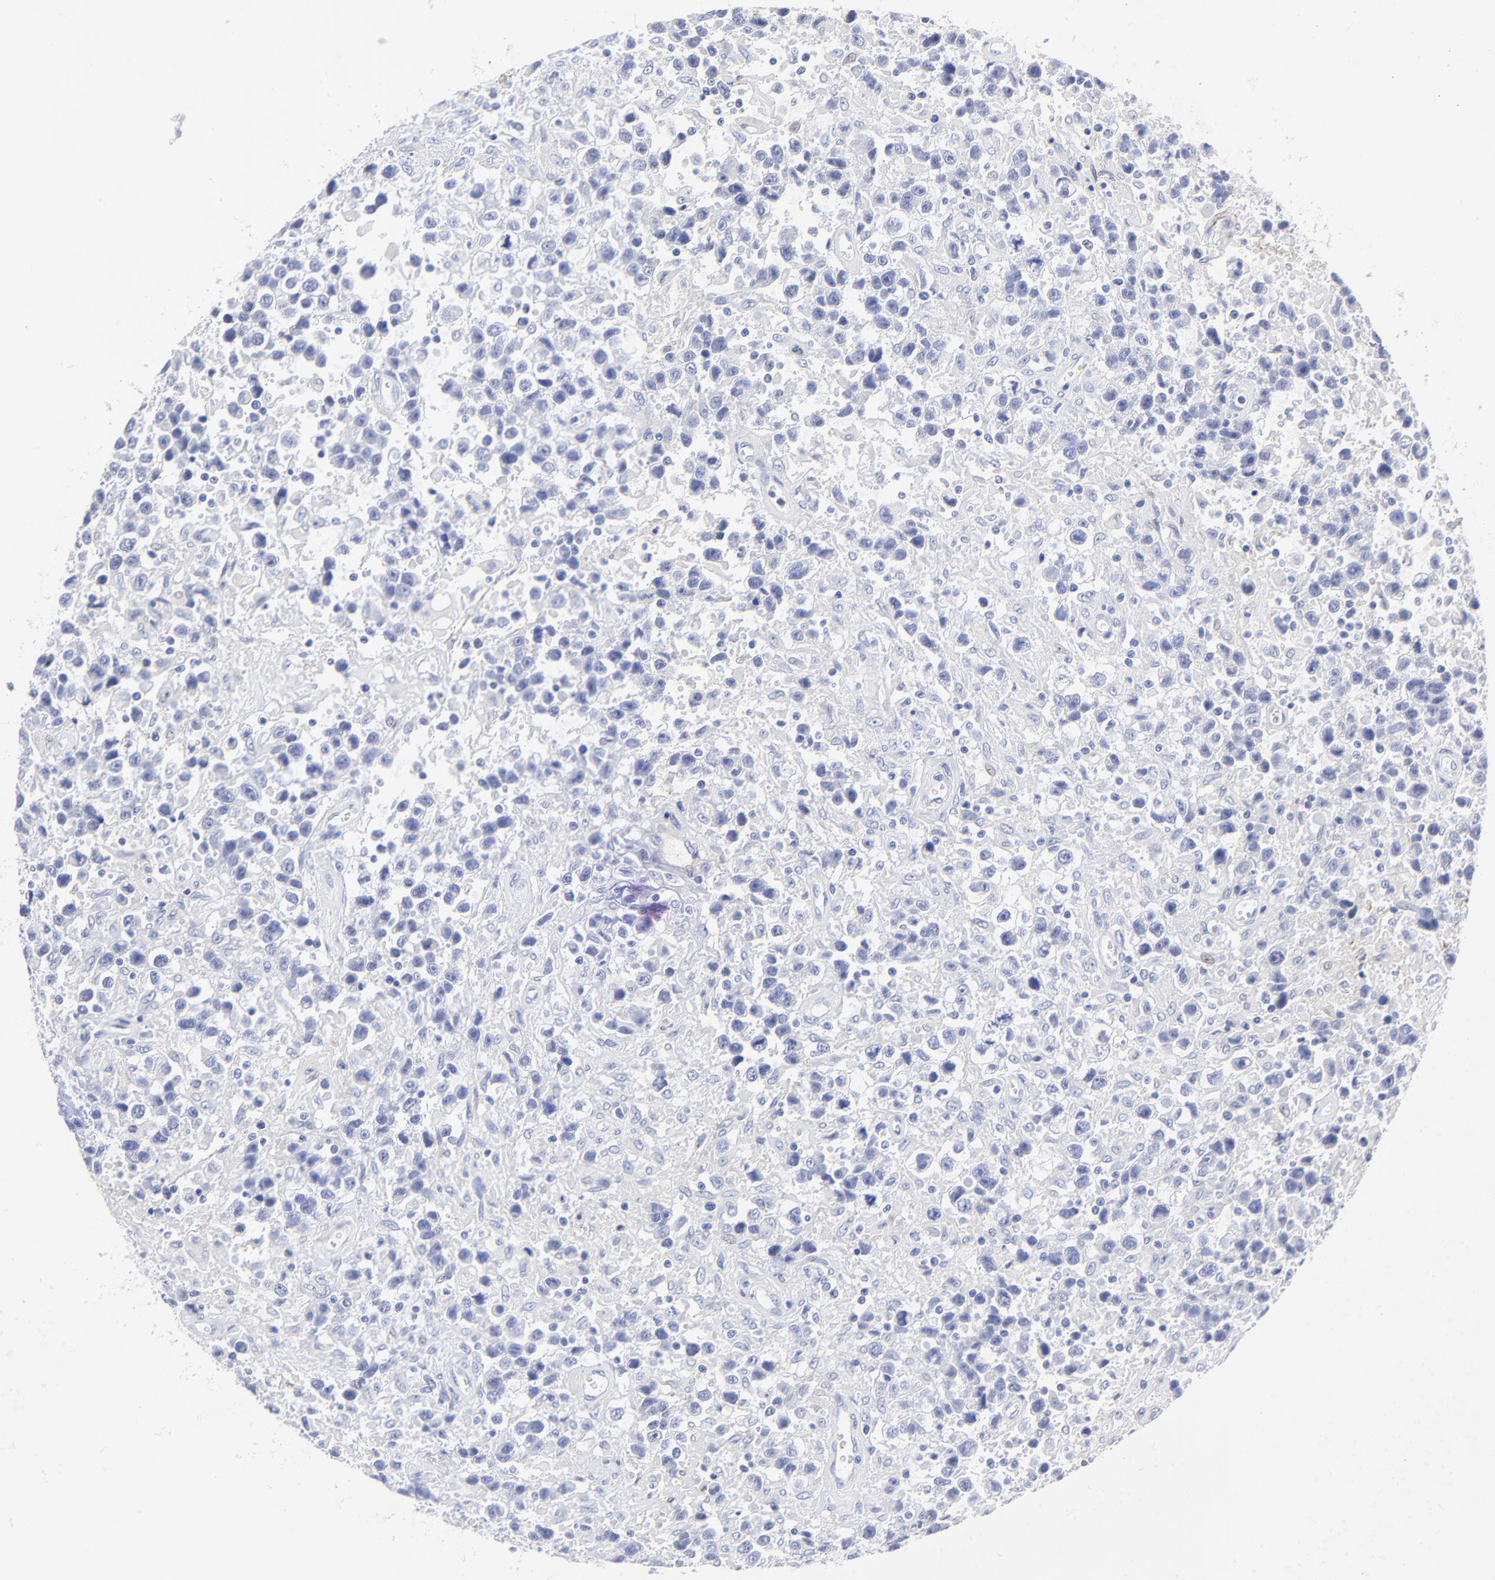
{"staining": {"intensity": "negative", "quantity": "none", "location": "none"}, "tissue": "testis cancer", "cell_type": "Tumor cells", "image_type": "cancer", "snomed": [{"axis": "morphology", "description": "Seminoma, NOS"}, {"axis": "topography", "description": "Testis"}], "caption": "Immunohistochemical staining of human testis cancer displays no significant expression in tumor cells.", "gene": "FBLN2", "patient": {"sex": "male", "age": 43}}